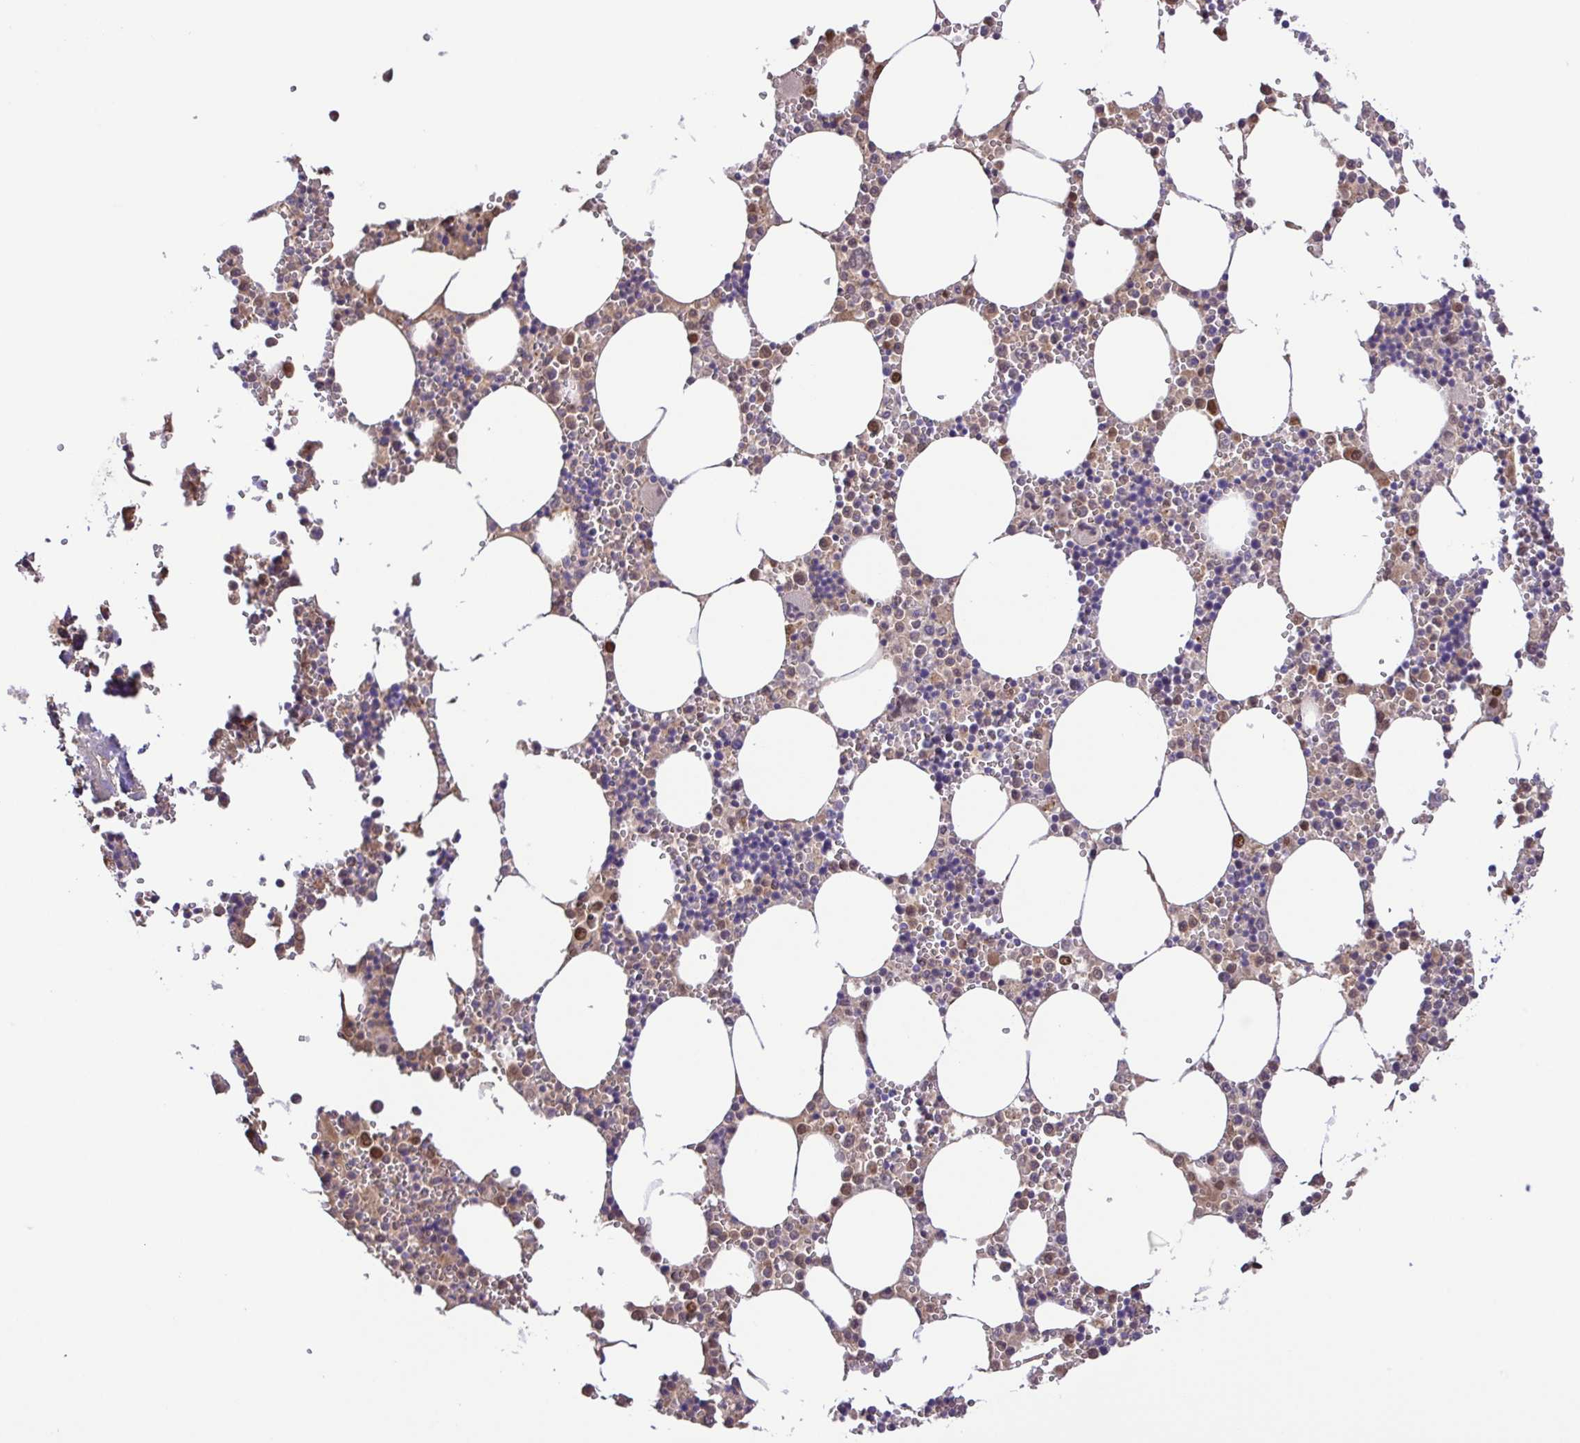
{"staining": {"intensity": "weak", "quantity": "<25%", "location": "cytoplasmic/membranous"}, "tissue": "bone marrow", "cell_type": "Hematopoietic cells", "image_type": "normal", "snomed": [{"axis": "morphology", "description": "Normal tissue, NOS"}, {"axis": "topography", "description": "Bone marrow"}], "caption": "IHC micrograph of unremarkable bone marrow: bone marrow stained with DAB (3,3'-diaminobenzidine) shows no significant protein positivity in hematopoietic cells.", "gene": "IGFL1", "patient": {"sex": "male", "age": 54}}